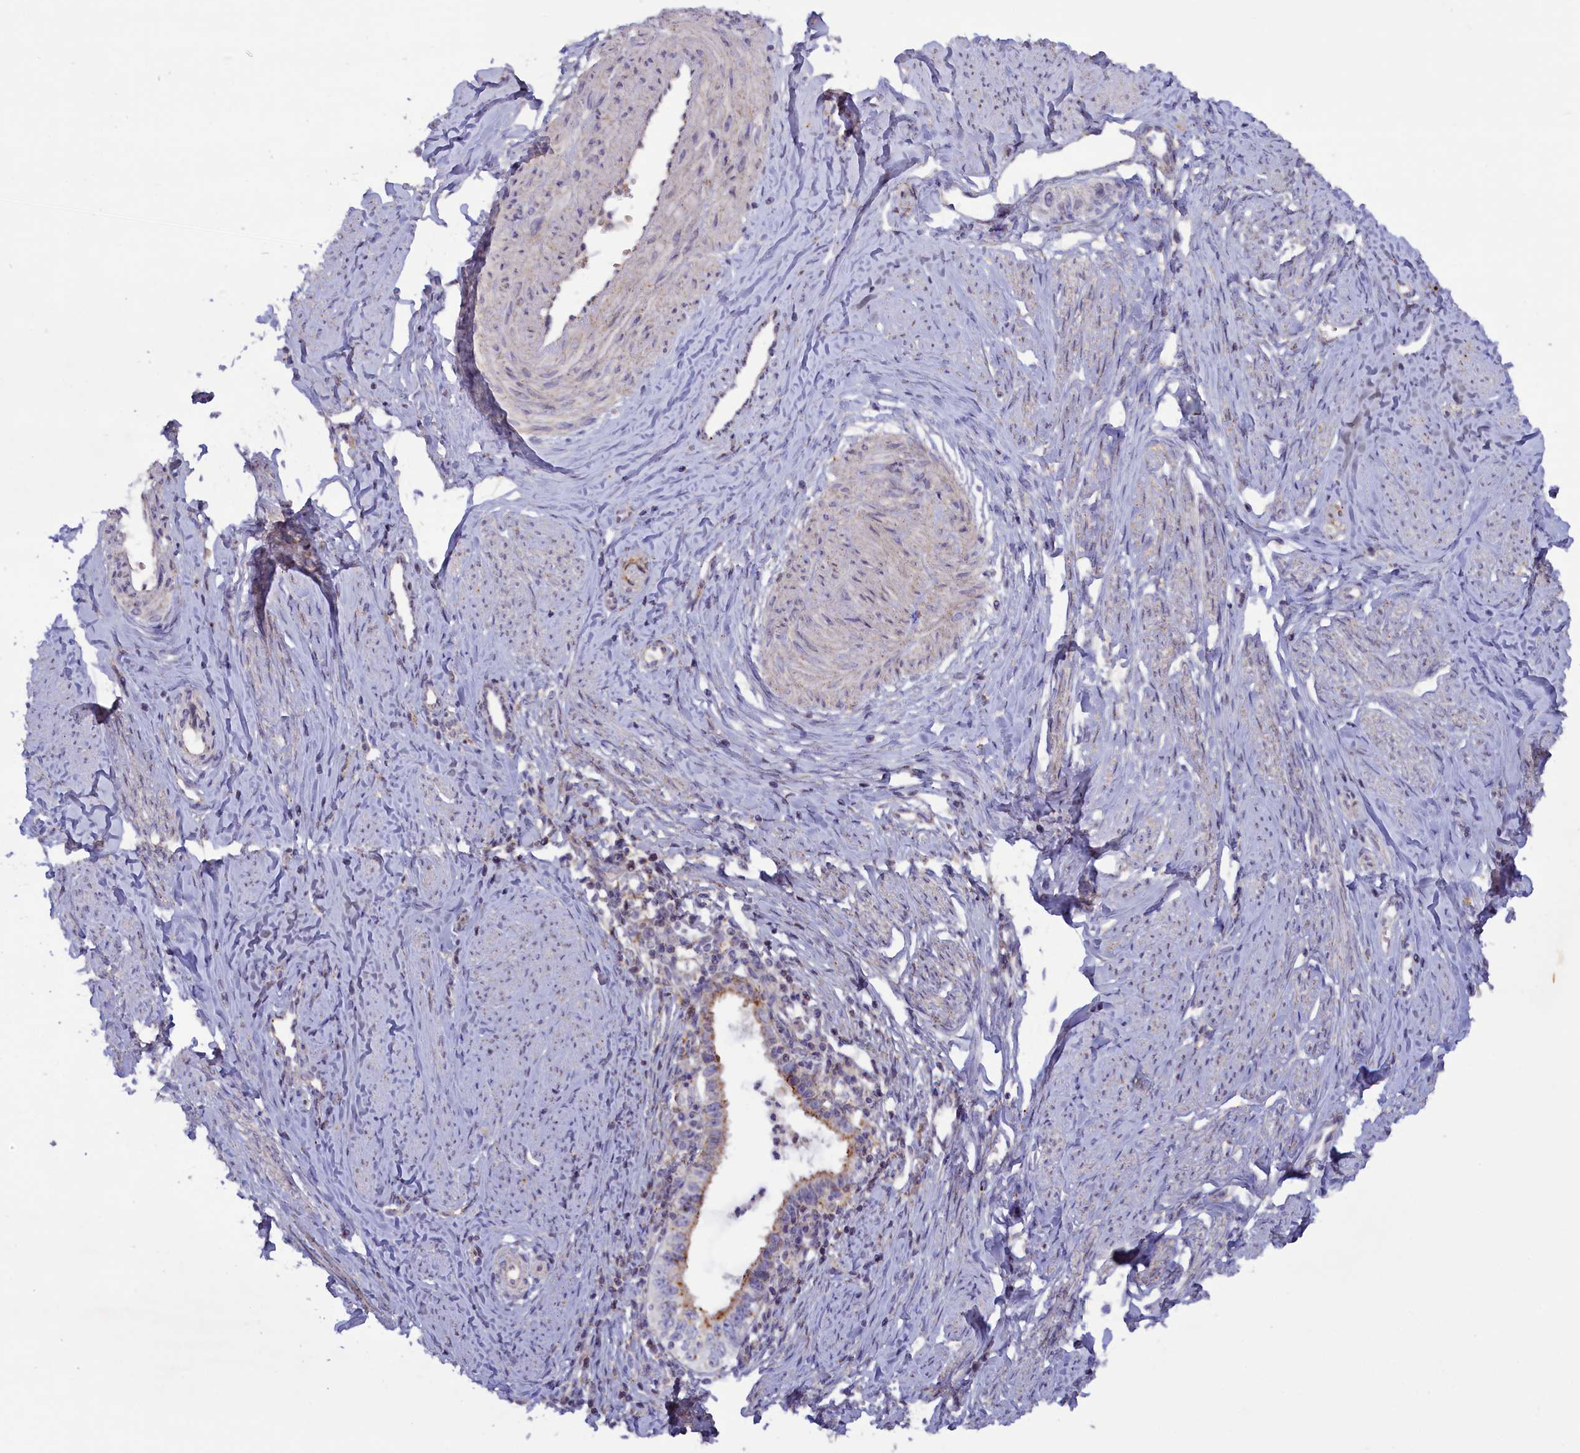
{"staining": {"intensity": "weak", "quantity": "25%-75%", "location": "cytoplasmic/membranous"}, "tissue": "cervical cancer", "cell_type": "Tumor cells", "image_type": "cancer", "snomed": [{"axis": "morphology", "description": "Adenocarcinoma, NOS"}, {"axis": "topography", "description": "Cervix"}], "caption": "IHC histopathology image of neoplastic tissue: cervical cancer (adenocarcinoma) stained using immunohistochemistry reveals low levels of weak protein expression localized specifically in the cytoplasmic/membranous of tumor cells, appearing as a cytoplasmic/membranous brown color.", "gene": "HYKK", "patient": {"sex": "female", "age": 36}}